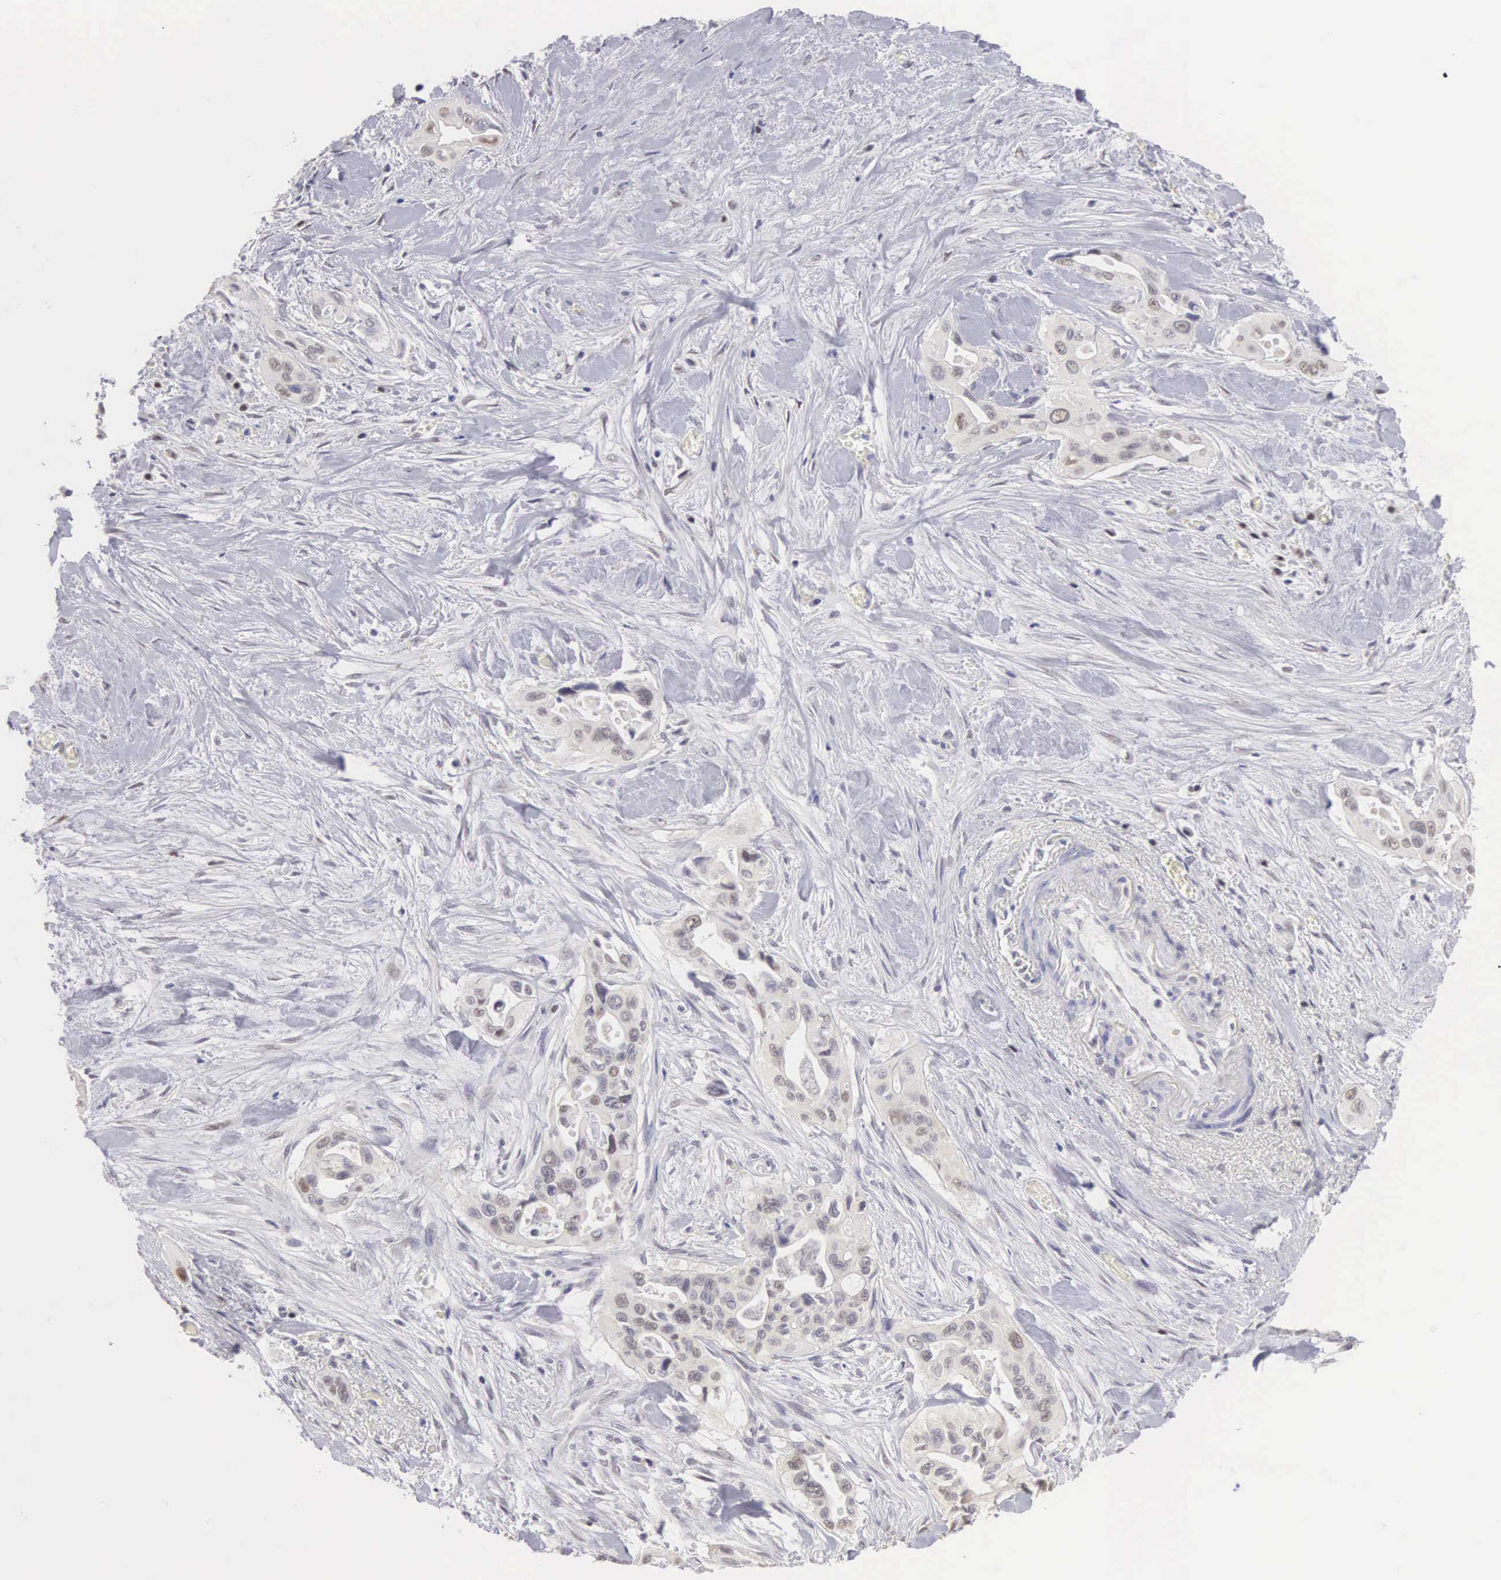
{"staining": {"intensity": "weak", "quantity": "<25%", "location": "nuclear"}, "tissue": "pancreatic cancer", "cell_type": "Tumor cells", "image_type": "cancer", "snomed": [{"axis": "morphology", "description": "Adenocarcinoma, NOS"}, {"axis": "topography", "description": "Pancreas"}], "caption": "A high-resolution image shows immunohistochemistry (IHC) staining of pancreatic adenocarcinoma, which demonstrates no significant staining in tumor cells. Nuclei are stained in blue.", "gene": "UBA1", "patient": {"sex": "male", "age": 77}}